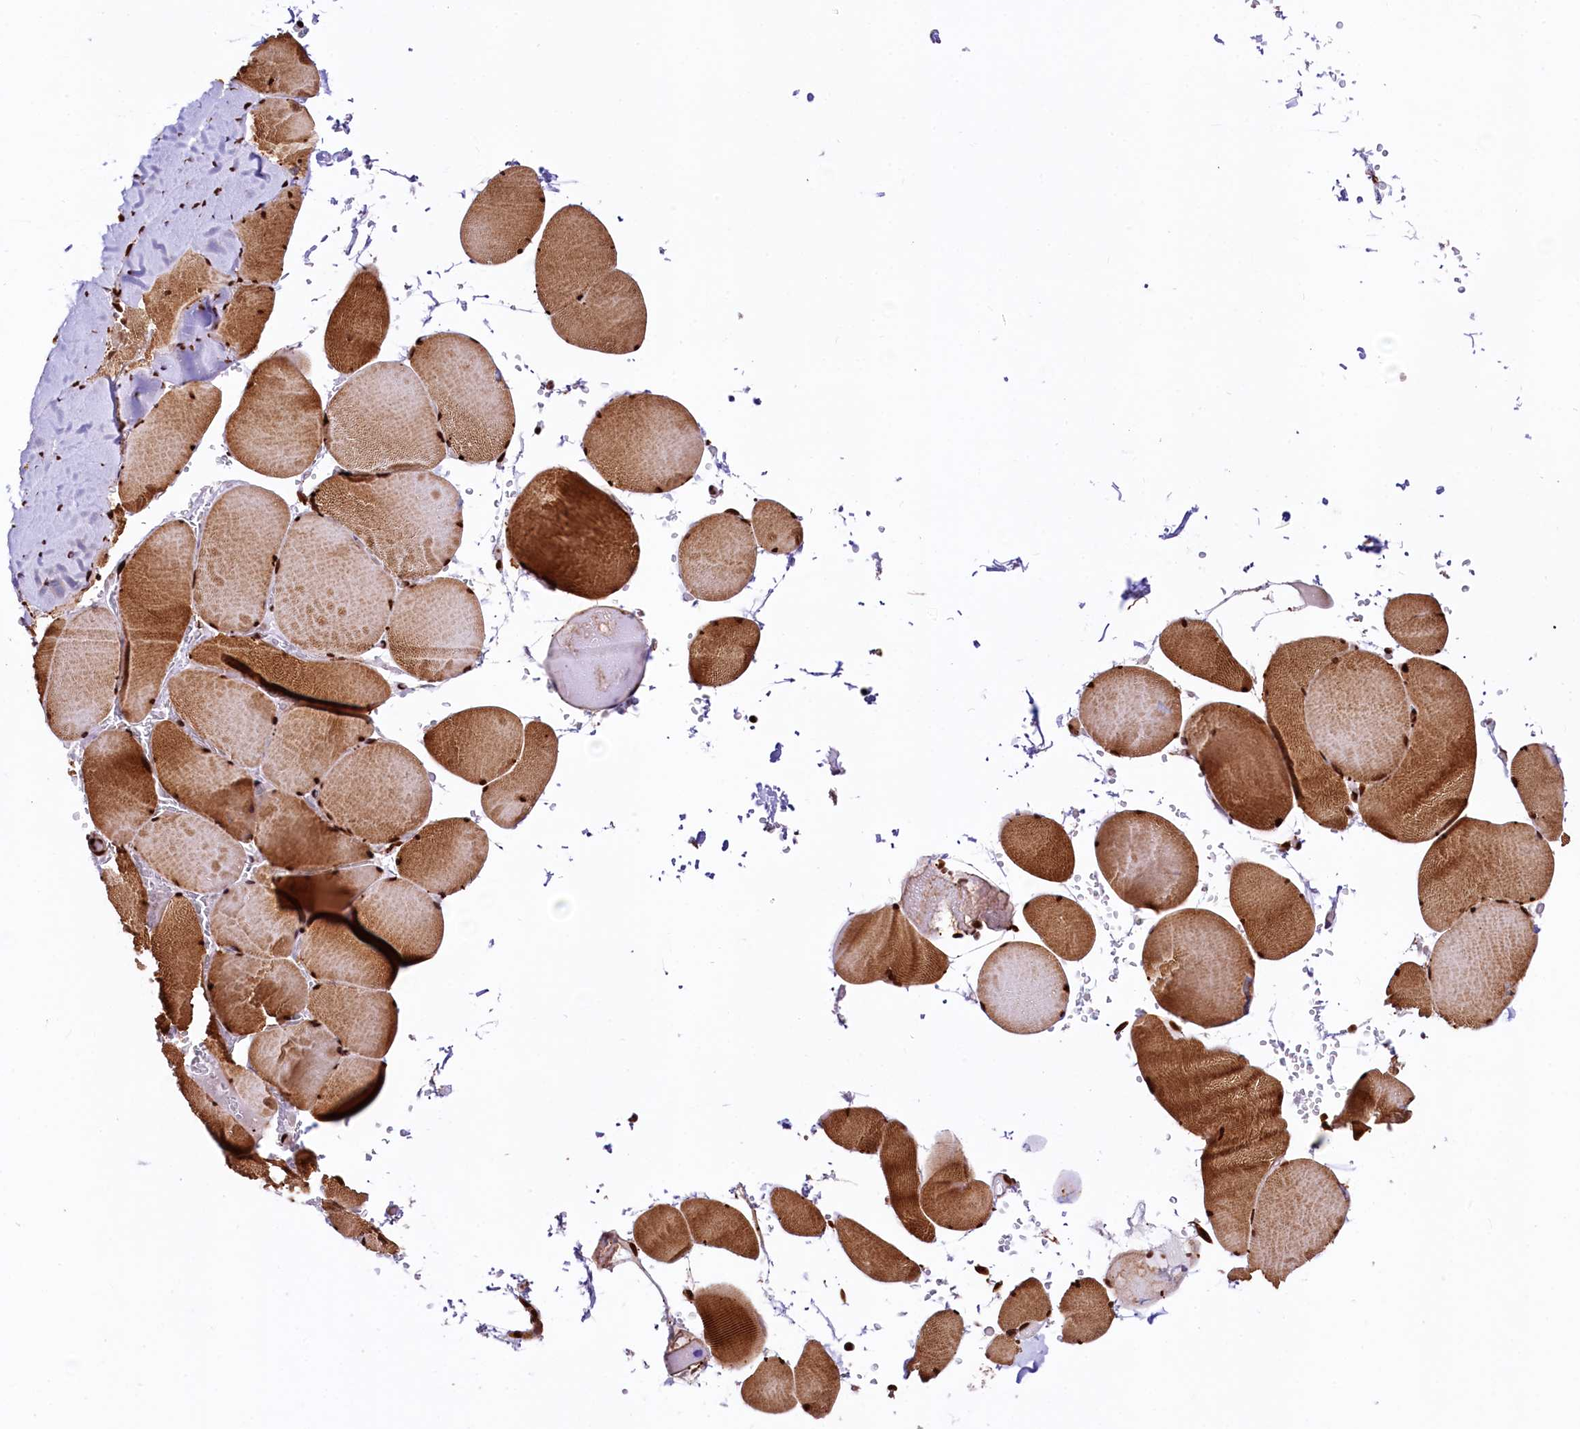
{"staining": {"intensity": "strong", "quantity": ">75%", "location": "cytoplasmic/membranous,nuclear"}, "tissue": "skeletal muscle", "cell_type": "Myocytes", "image_type": "normal", "snomed": [{"axis": "morphology", "description": "Normal tissue, NOS"}, {"axis": "topography", "description": "Skeletal muscle"}, {"axis": "topography", "description": "Head-Neck"}], "caption": "The immunohistochemical stain labels strong cytoplasmic/membranous,nuclear staining in myocytes of unremarkable skeletal muscle. (DAB = brown stain, brightfield microscopy at high magnification).", "gene": "PDS5B", "patient": {"sex": "male", "age": 66}}